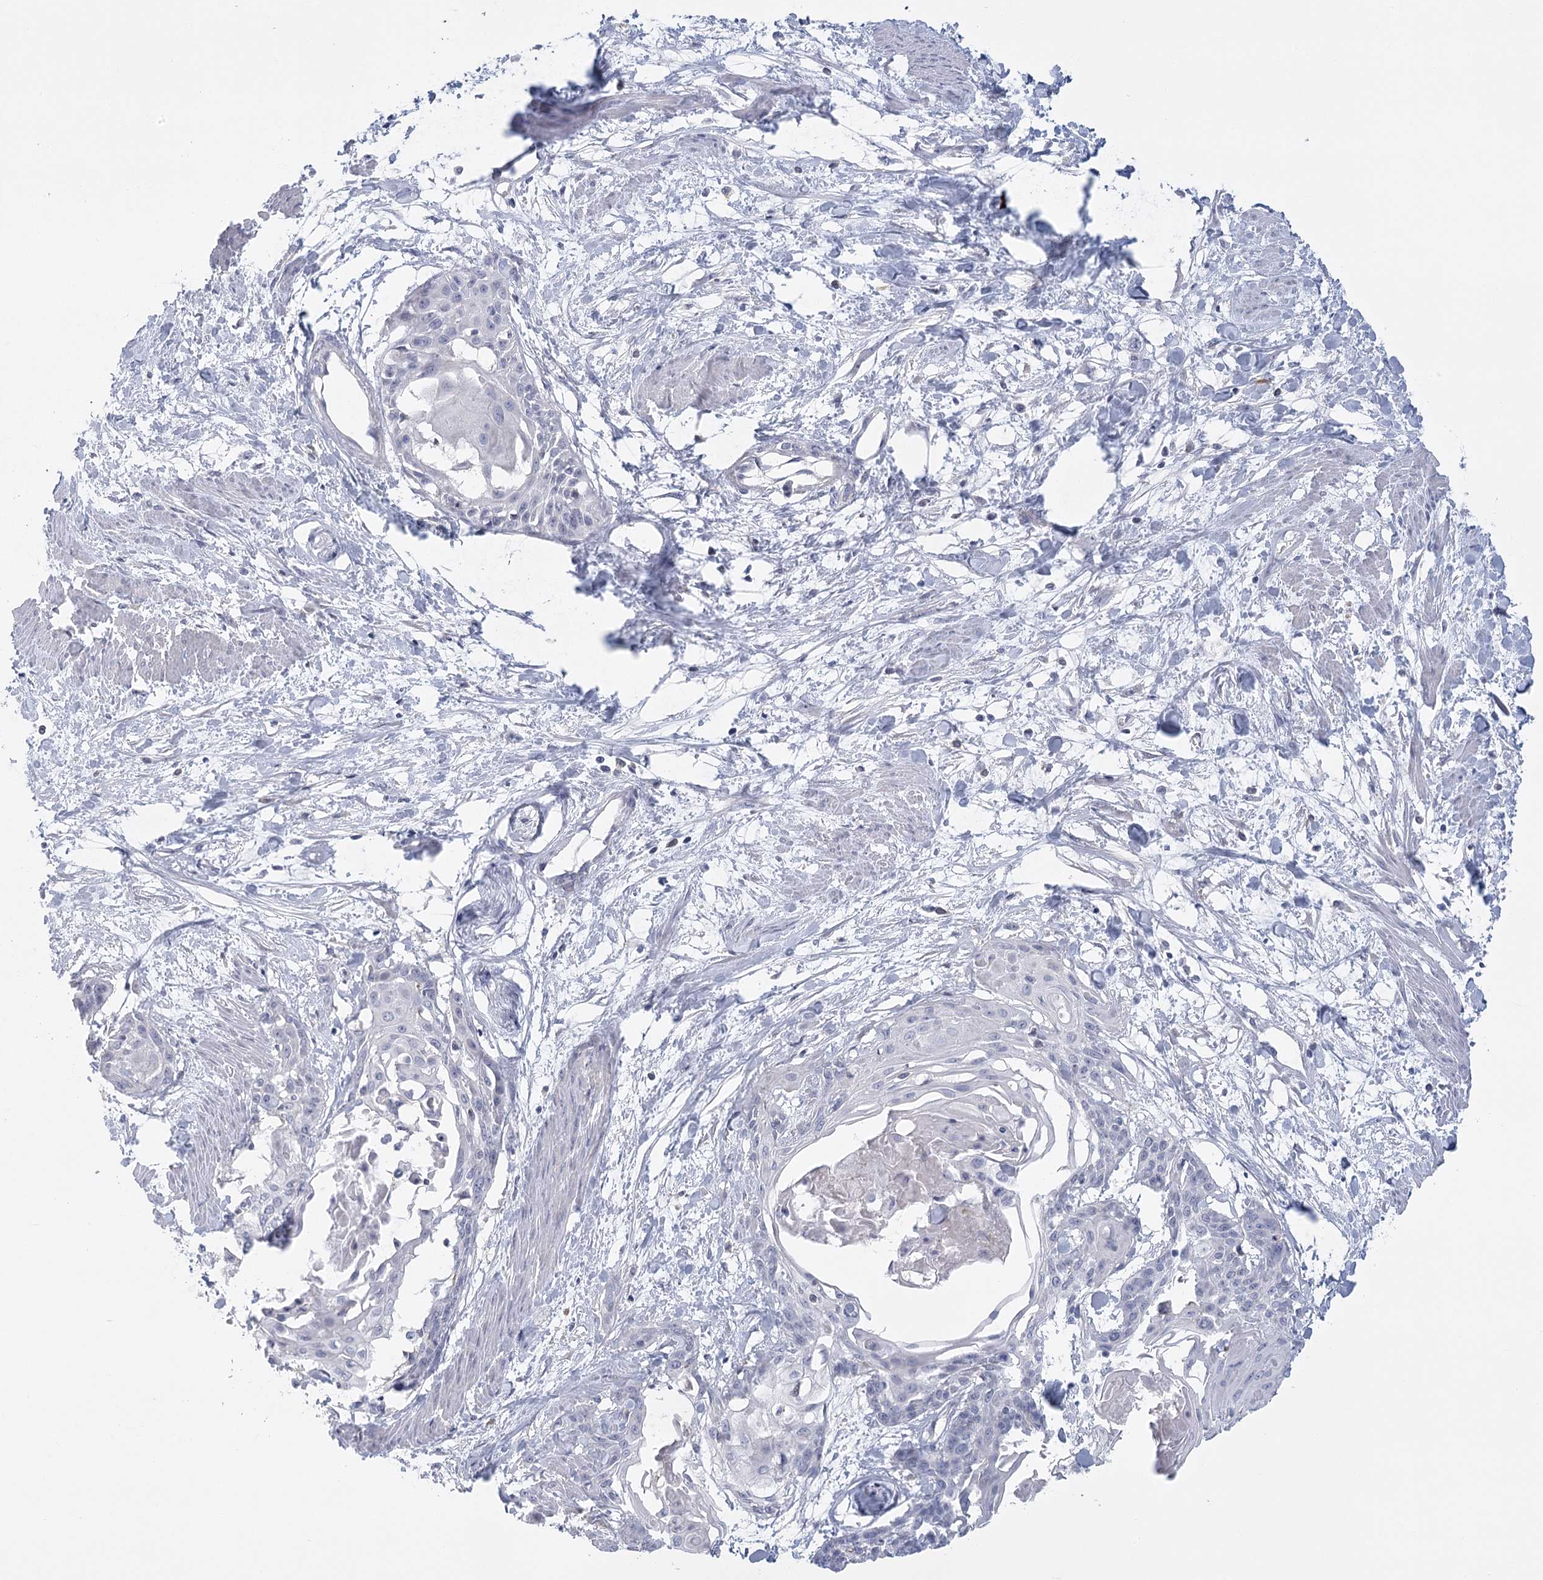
{"staining": {"intensity": "negative", "quantity": "none", "location": "none"}, "tissue": "cervical cancer", "cell_type": "Tumor cells", "image_type": "cancer", "snomed": [{"axis": "morphology", "description": "Squamous cell carcinoma, NOS"}, {"axis": "topography", "description": "Cervix"}], "caption": "The immunohistochemistry (IHC) micrograph has no significant staining in tumor cells of cervical cancer tissue. Nuclei are stained in blue.", "gene": "FAM76B", "patient": {"sex": "female", "age": 57}}